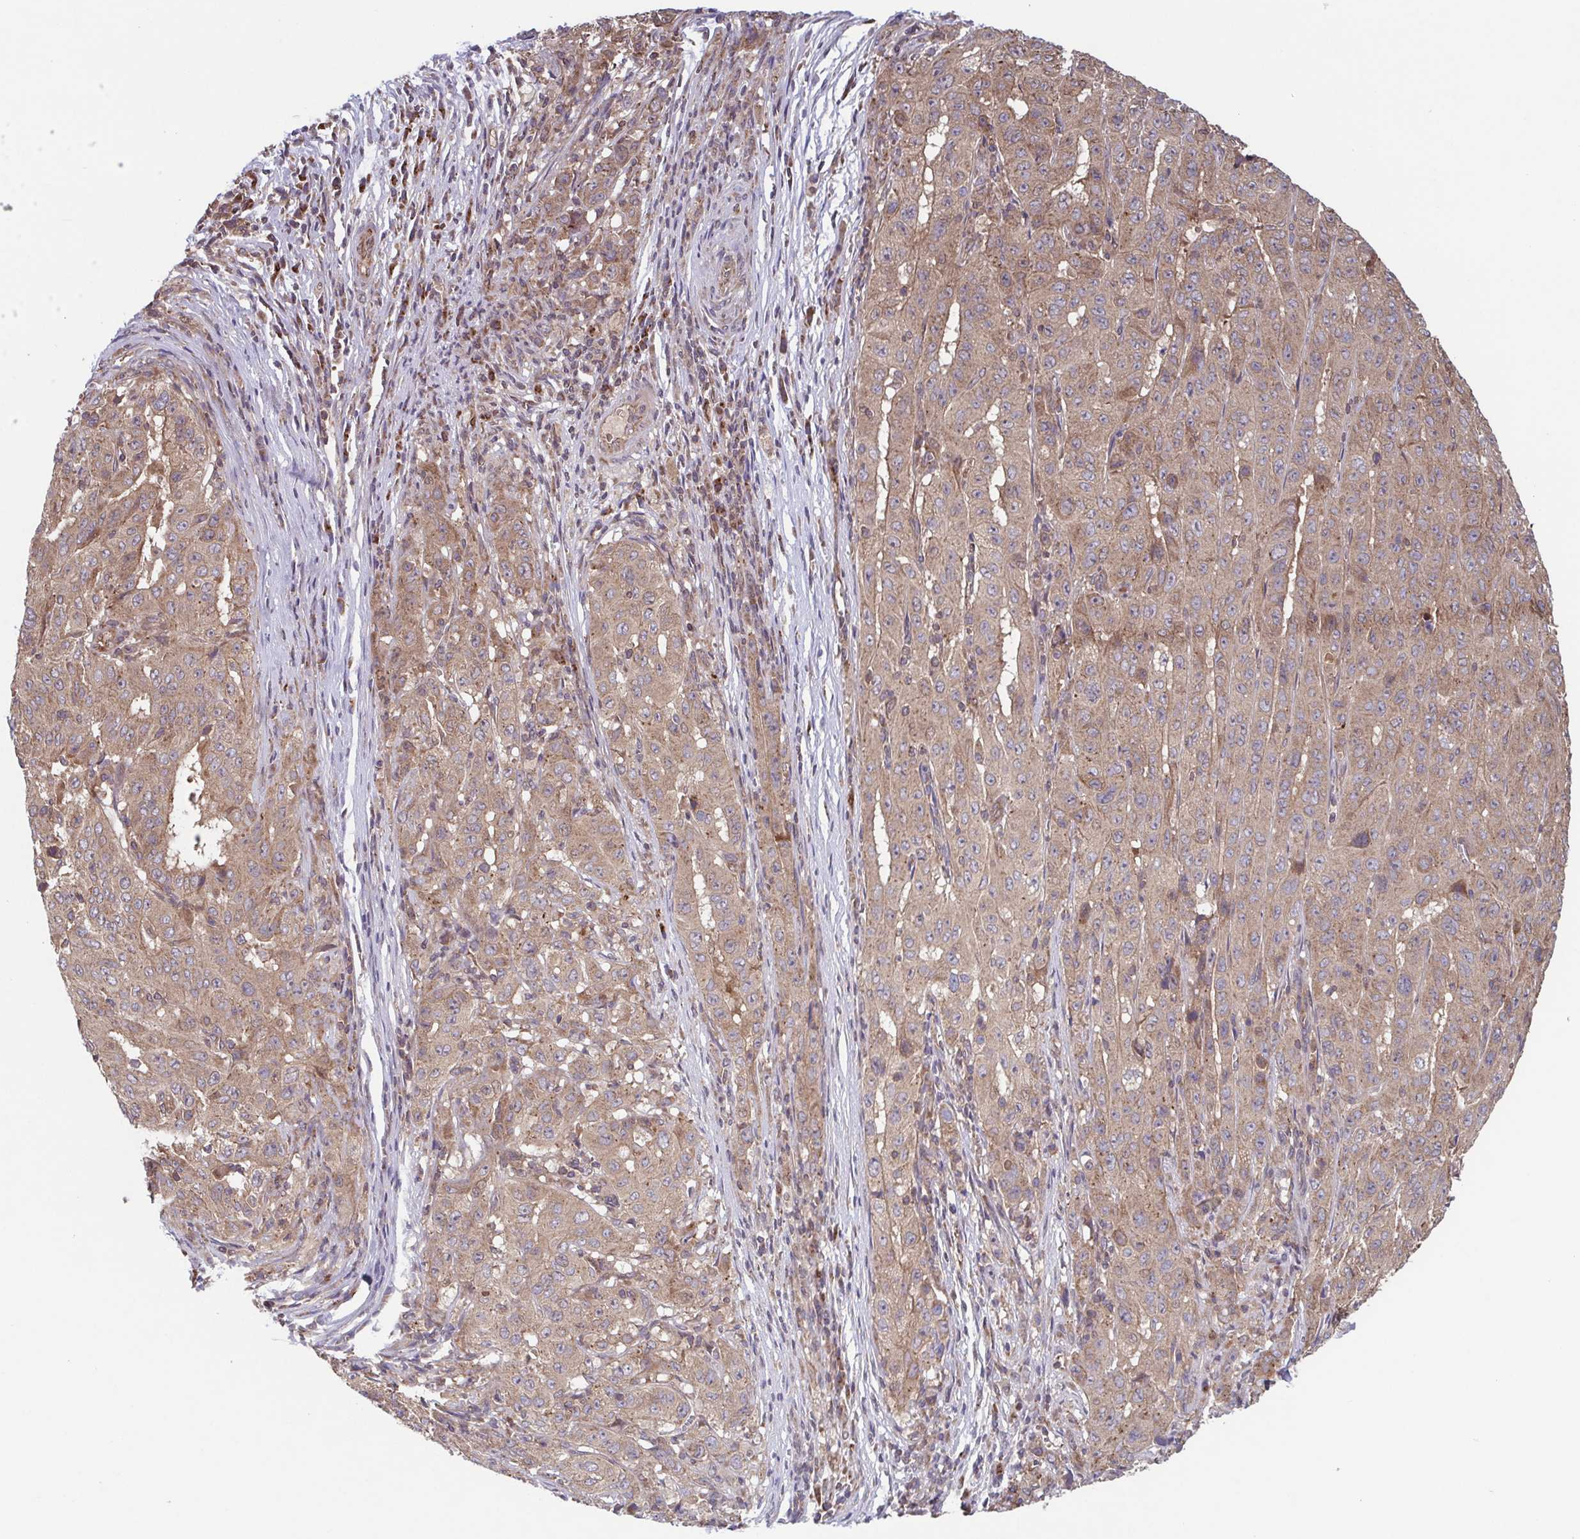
{"staining": {"intensity": "moderate", "quantity": ">75%", "location": "cytoplasmic/membranous"}, "tissue": "pancreatic cancer", "cell_type": "Tumor cells", "image_type": "cancer", "snomed": [{"axis": "morphology", "description": "Adenocarcinoma, NOS"}, {"axis": "topography", "description": "Pancreas"}], "caption": "An IHC photomicrograph of tumor tissue is shown. Protein staining in brown highlights moderate cytoplasmic/membranous positivity in adenocarcinoma (pancreatic) within tumor cells.", "gene": "COPB1", "patient": {"sex": "male", "age": 63}}